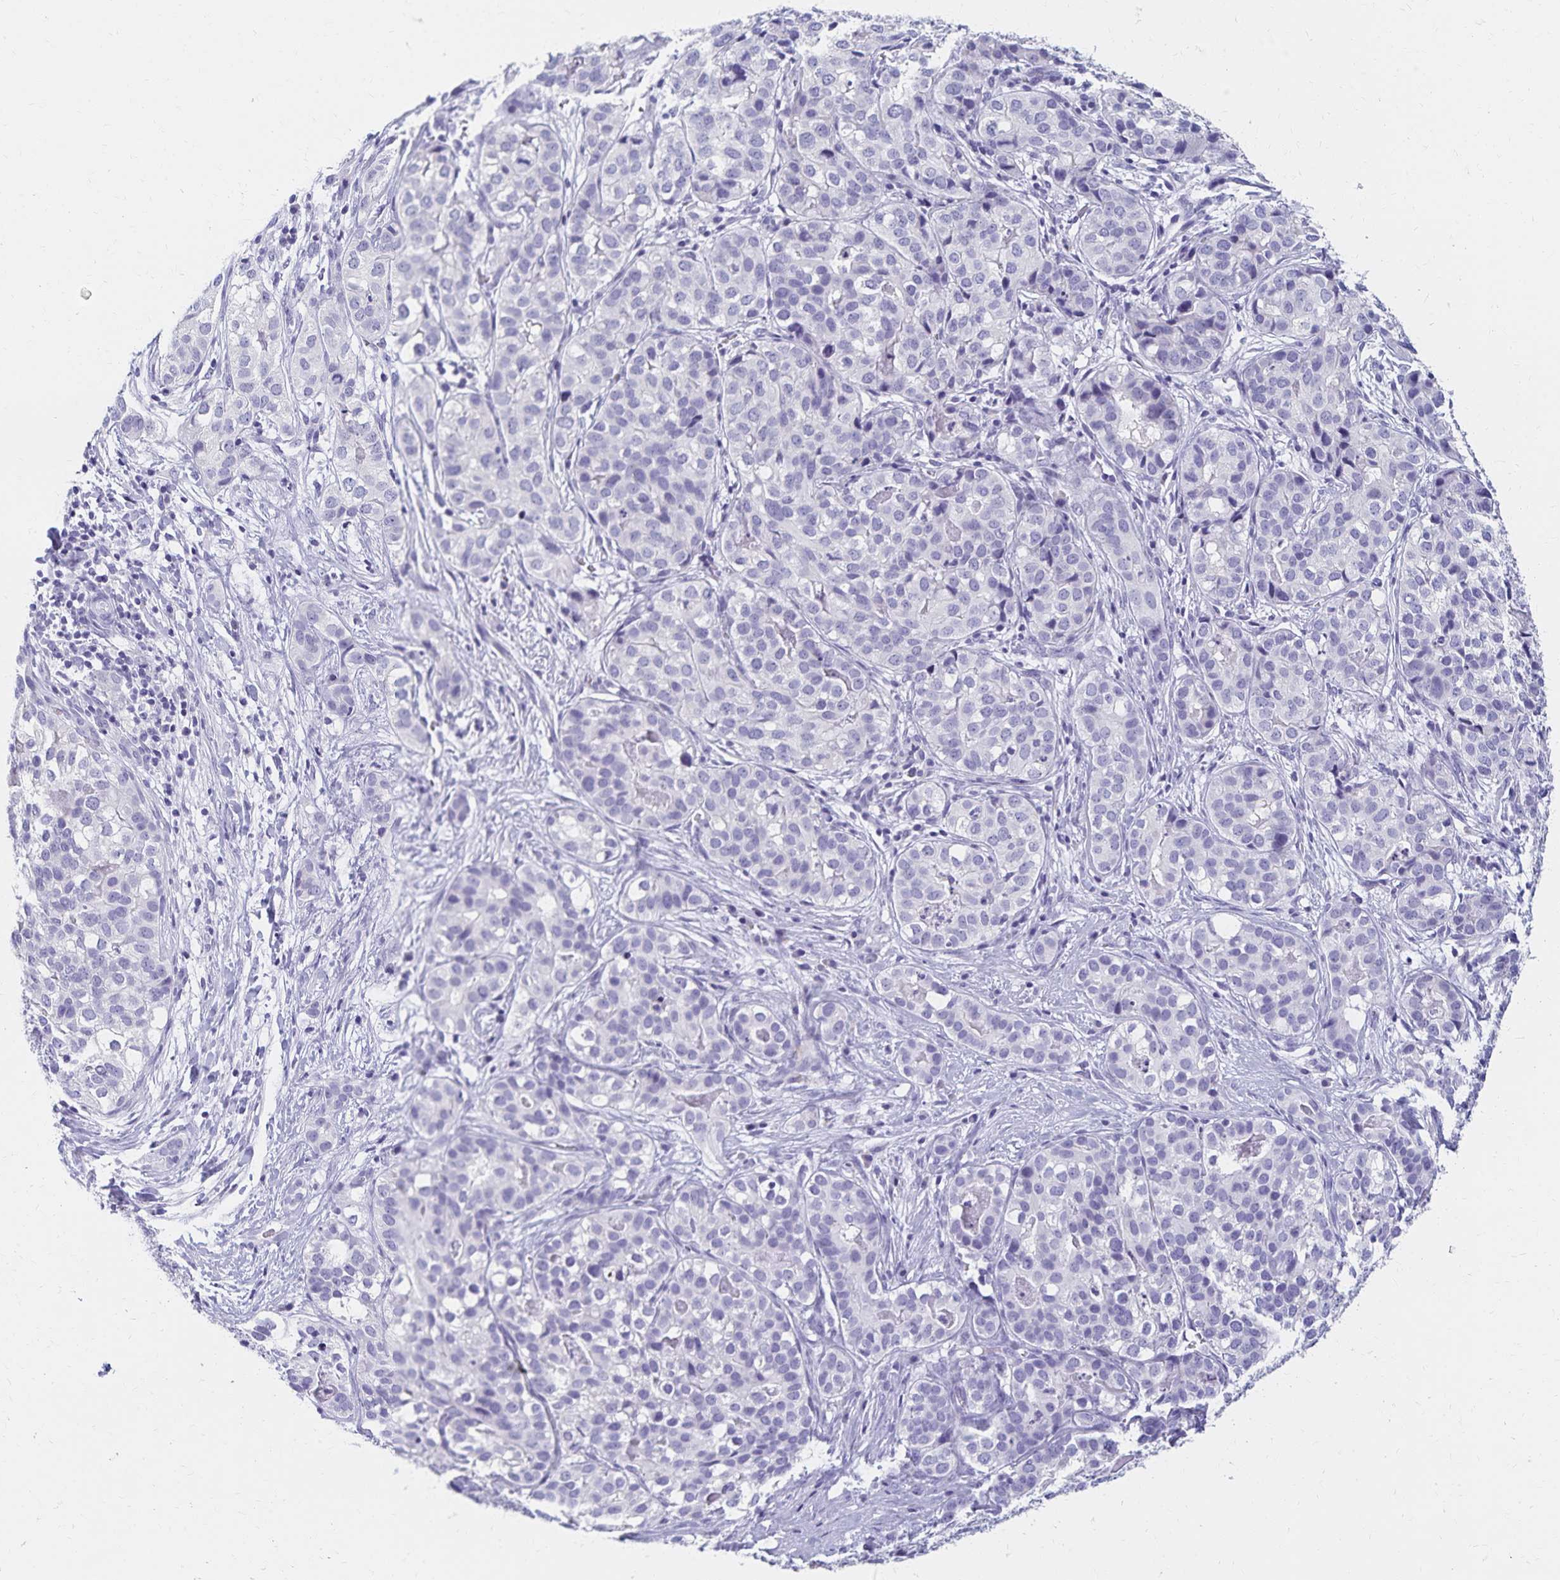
{"staining": {"intensity": "negative", "quantity": "none", "location": "none"}, "tissue": "liver cancer", "cell_type": "Tumor cells", "image_type": "cancer", "snomed": [{"axis": "morphology", "description": "Cholangiocarcinoma"}, {"axis": "topography", "description": "Liver"}], "caption": "Tumor cells show no significant staining in cholangiocarcinoma (liver).", "gene": "C2orf50", "patient": {"sex": "male", "age": 56}}